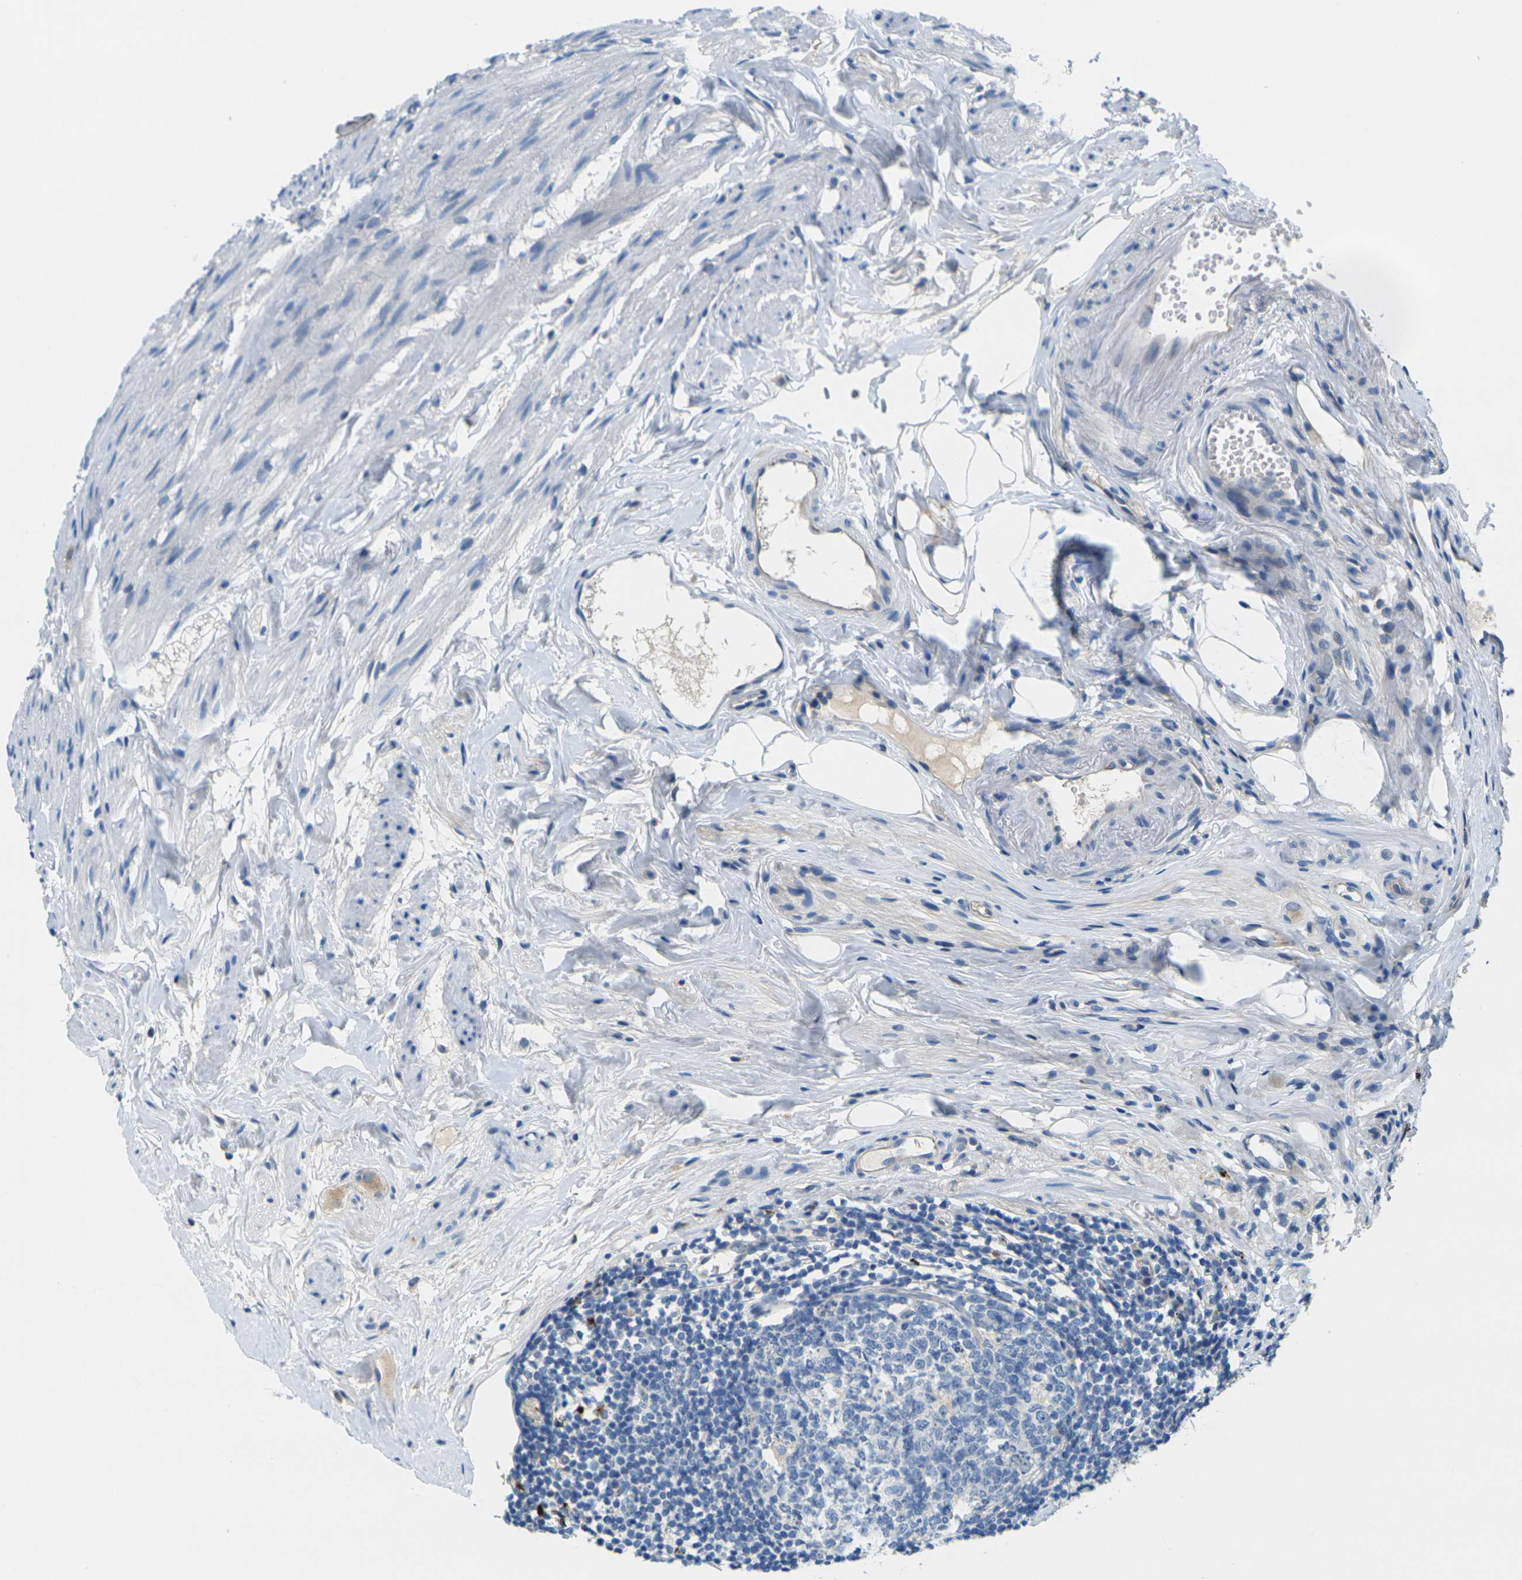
{"staining": {"intensity": "moderate", "quantity": "<25%", "location": "cytoplasmic/membranous"}, "tissue": "appendix", "cell_type": "Glandular cells", "image_type": "normal", "snomed": [{"axis": "morphology", "description": "Normal tissue, NOS"}, {"axis": "topography", "description": "Appendix"}], "caption": "An IHC photomicrograph of unremarkable tissue is shown. Protein staining in brown highlights moderate cytoplasmic/membranous positivity in appendix within glandular cells.", "gene": "CYP2C8", "patient": {"sex": "female", "age": 77}}